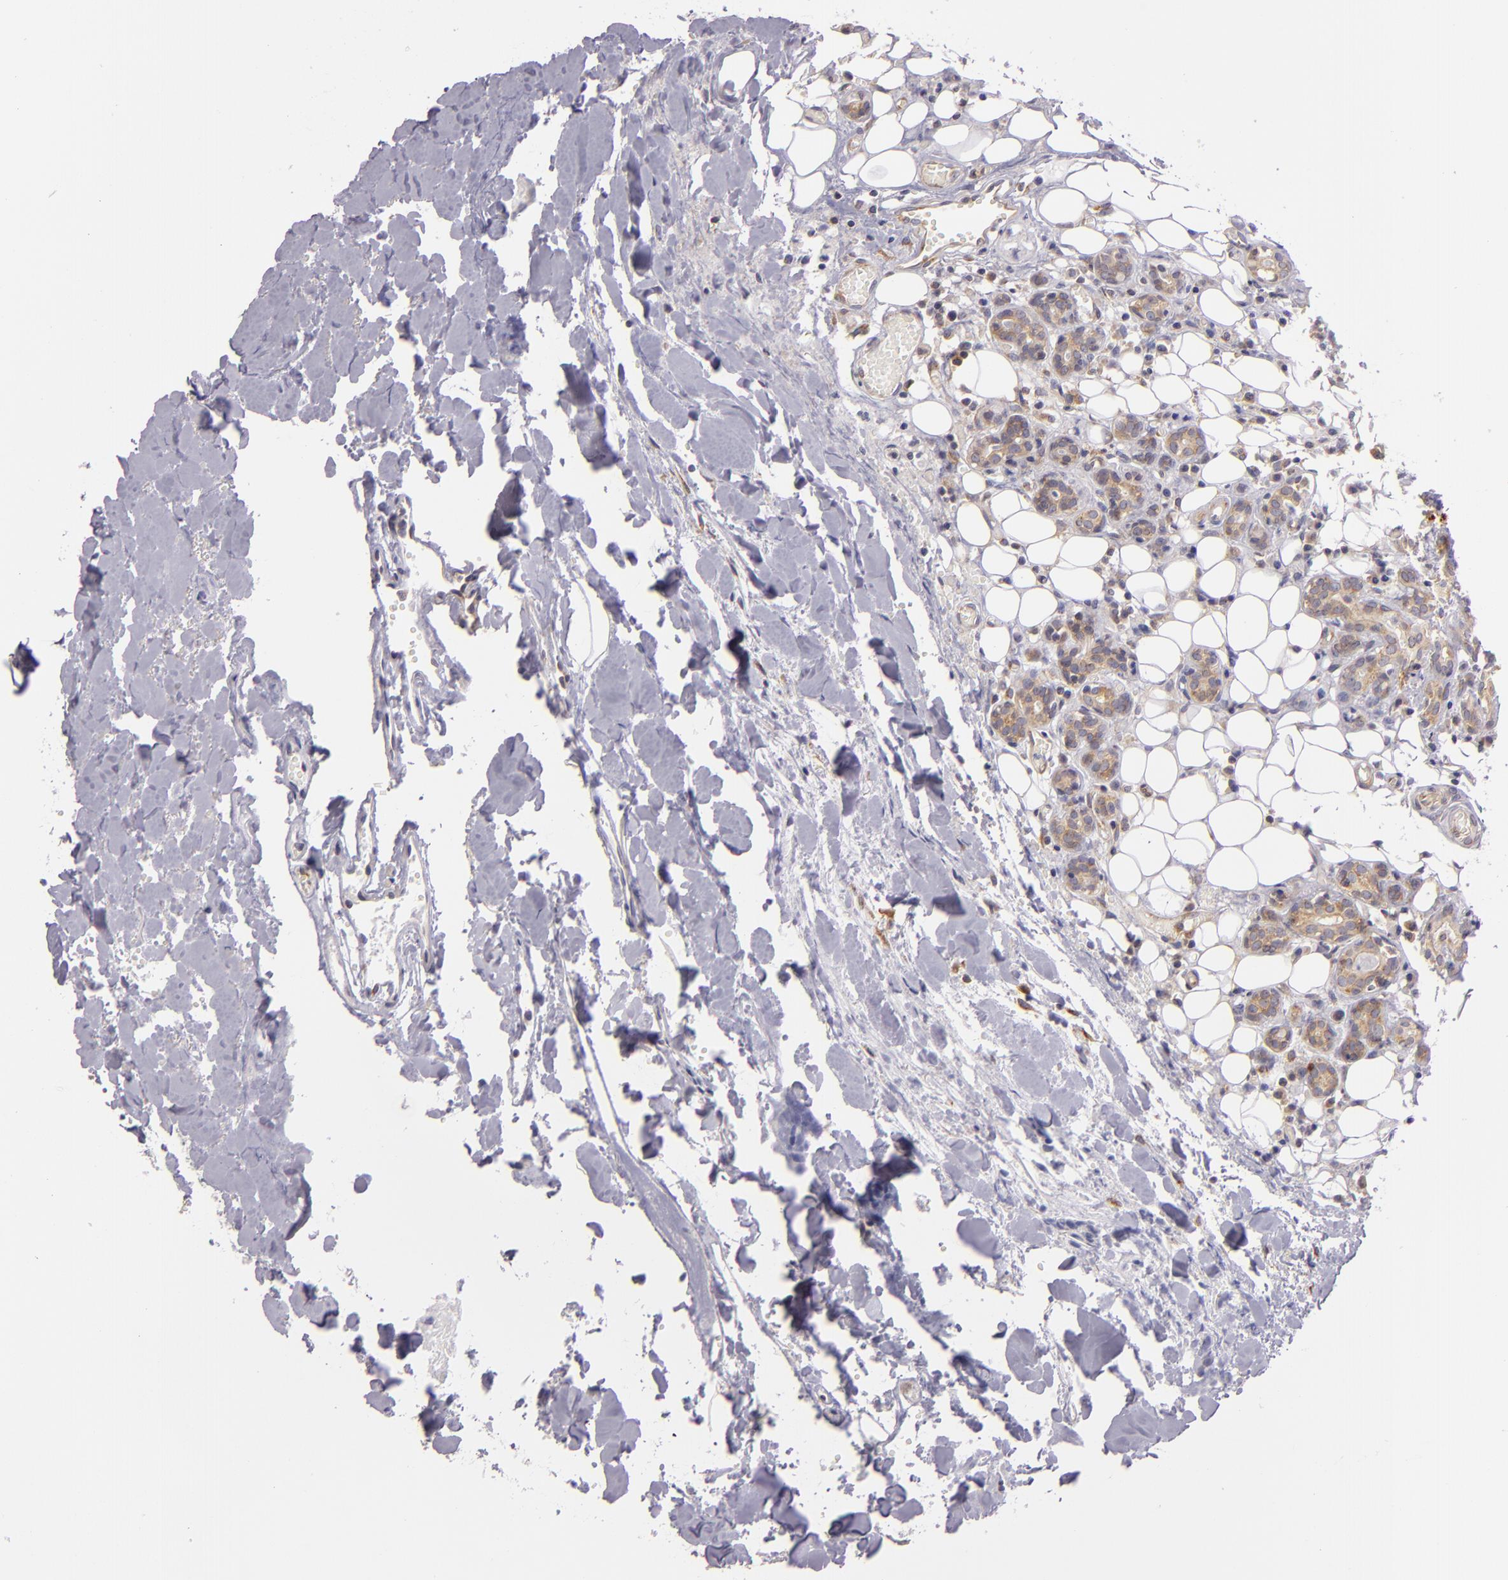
{"staining": {"intensity": "moderate", "quantity": "25%-75%", "location": "cytoplasmic/membranous"}, "tissue": "head and neck cancer", "cell_type": "Tumor cells", "image_type": "cancer", "snomed": [{"axis": "morphology", "description": "Squamous cell carcinoma, NOS"}, {"axis": "topography", "description": "Salivary gland"}, {"axis": "topography", "description": "Head-Neck"}], "caption": "Human squamous cell carcinoma (head and neck) stained with a brown dye demonstrates moderate cytoplasmic/membranous positive expression in approximately 25%-75% of tumor cells.", "gene": "UPF3B", "patient": {"sex": "male", "age": 70}}